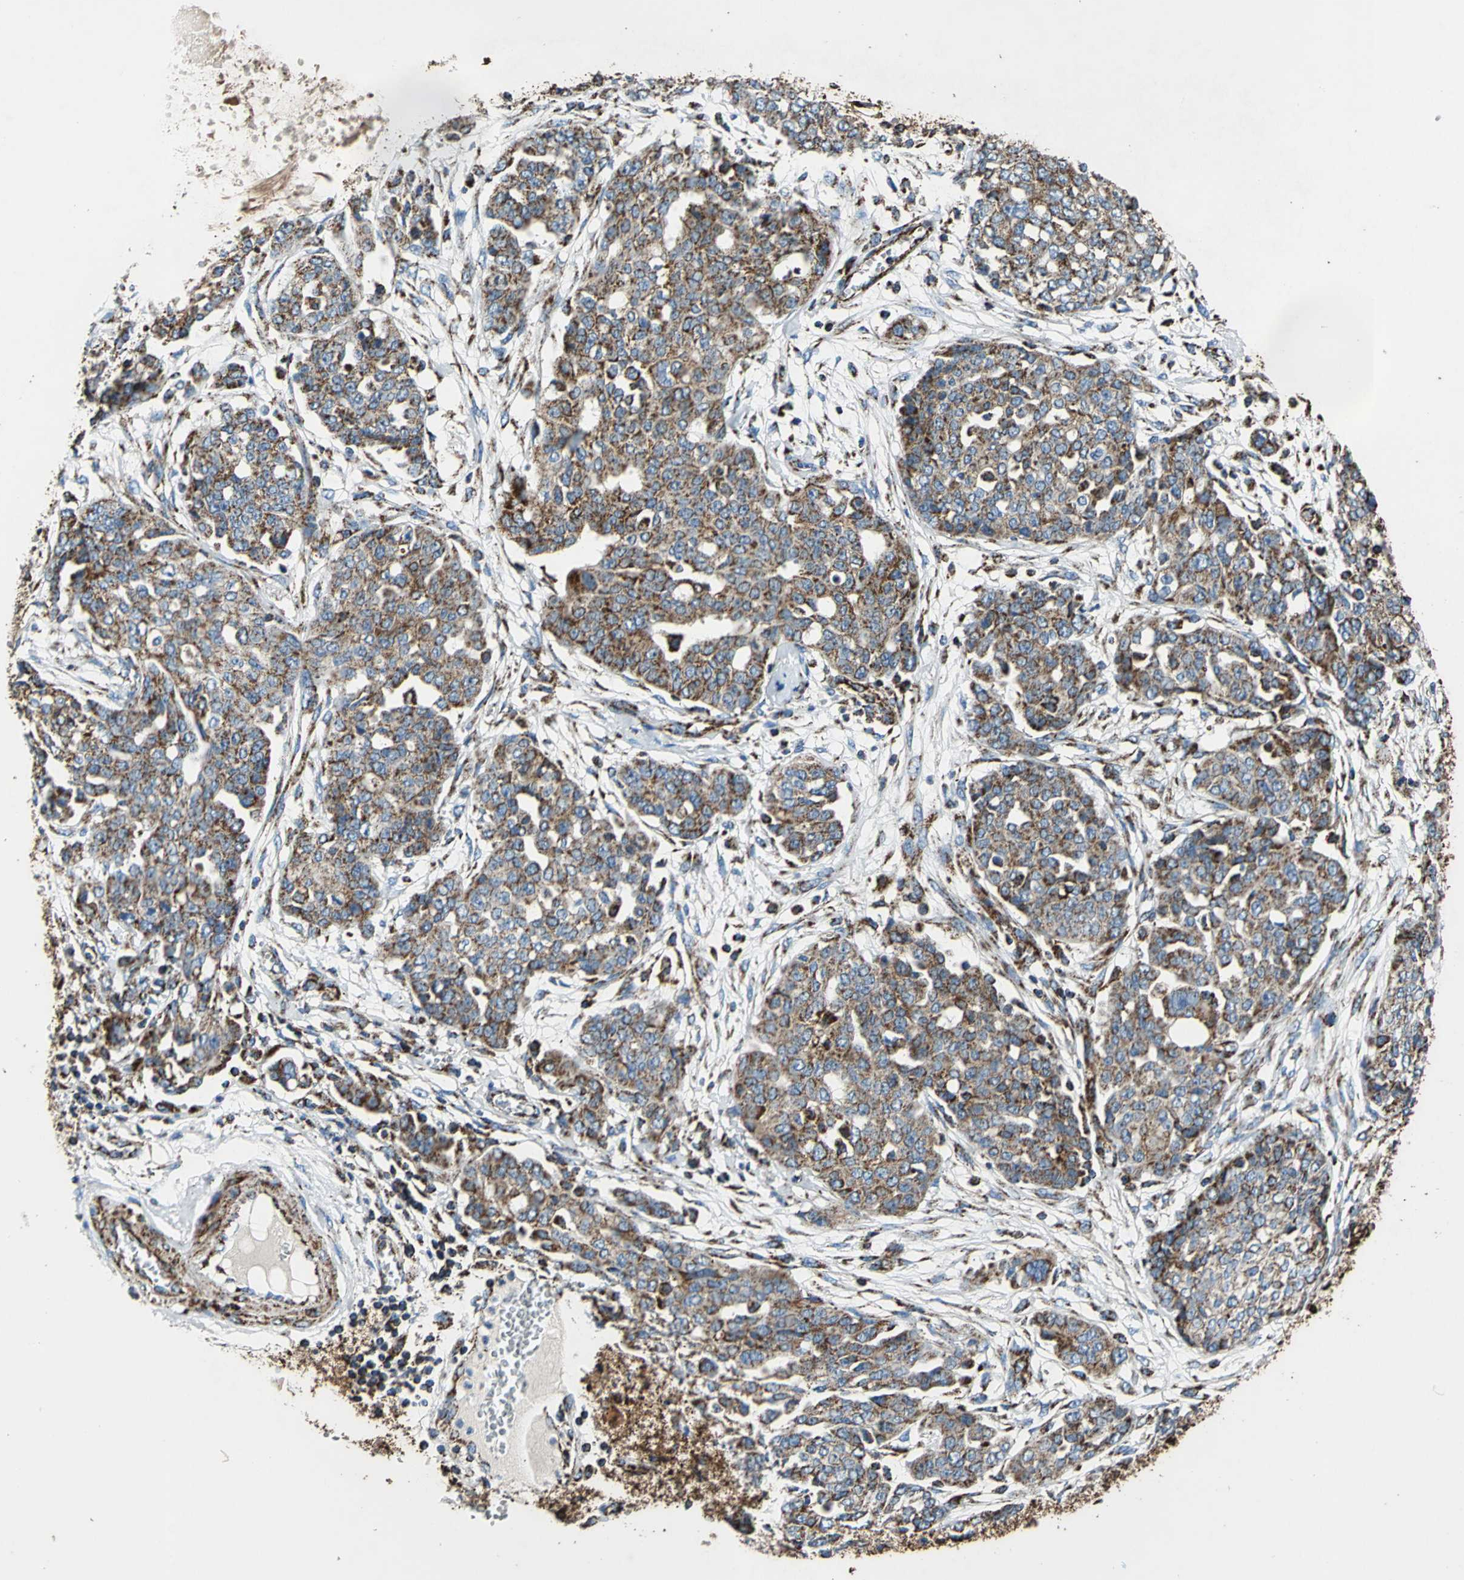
{"staining": {"intensity": "moderate", "quantity": ">75%", "location": "cytoplasmic/membranous"}, "tissue": "ovarian cancer", "cell_type": "Tumor cells", "image_type": "cancer", "snomed": [{"axis": "morphology", "description": "Cystadenocarcinoma, serous, NOS"}, {"axis": "topography", "description": "Soft tissue"}, {"axis": "topography", "description": "Ovary"}], "caption": "Ovarian serous cystadenocarcinoma was stained to show a protein in brown. There is medium levels of moderate cytoplasmic/membranous positivity in about >75% of tumor cells.", "gene": "ECH1", "patient": {"sex": "female", "age": 57}}